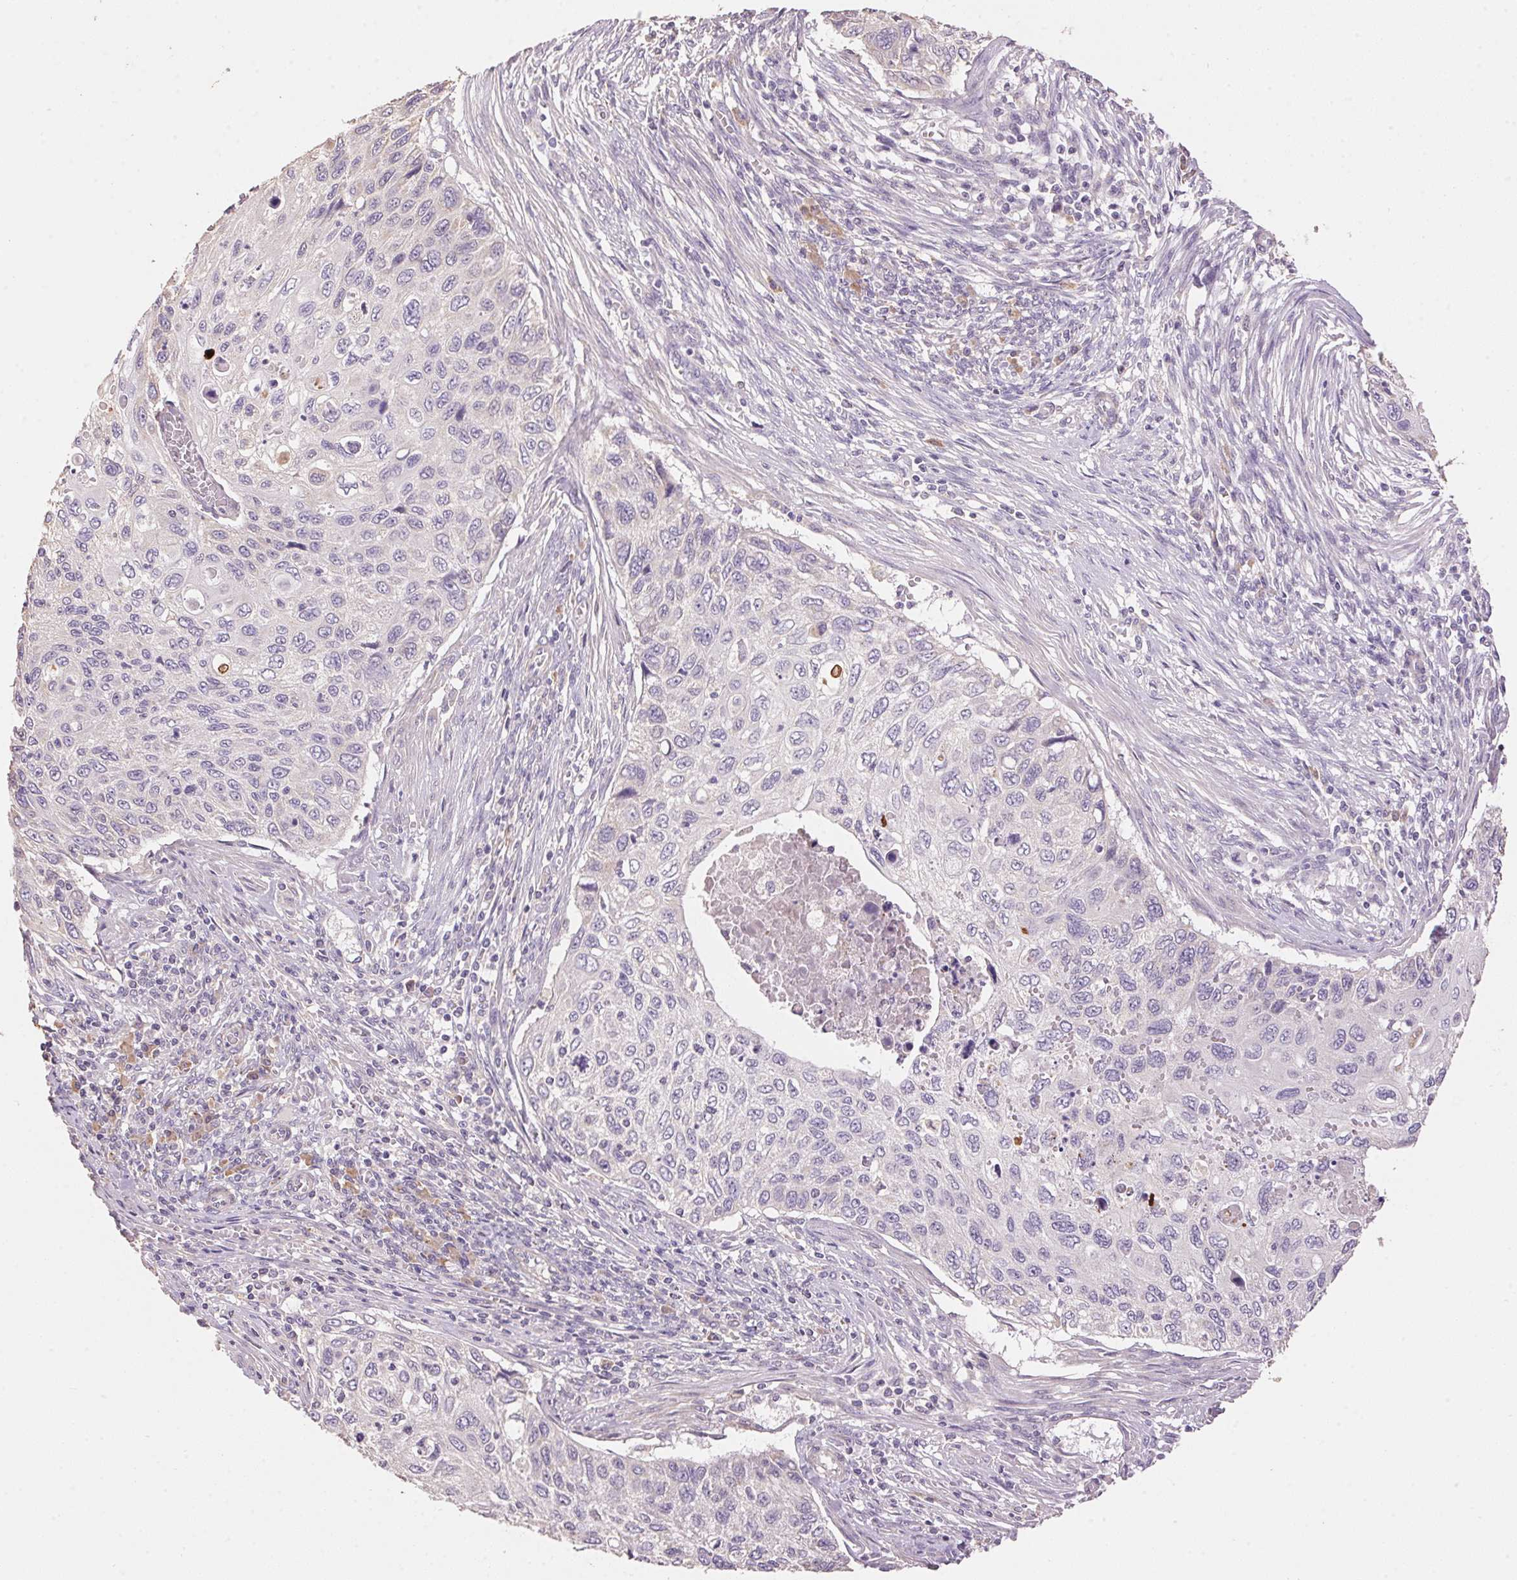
{"staining": {"intensity": "negative", "quantity": "none", "location": "none"}, "tissue": "cervical cancer", "cell_type": "Tumor cells", "image_type": "cancer", "snomed": [{"axis": "morphology", "description": "Squamous cell carcinoma, NOS"}, {"axis": "topography", "description": "Cervix"}], "caption": "Tumor cells are negative for brown protein staining in cervical squamous cell carcinoma.", "gene": "LYZL6", "patient": {"sex": "female", "age": 70}}